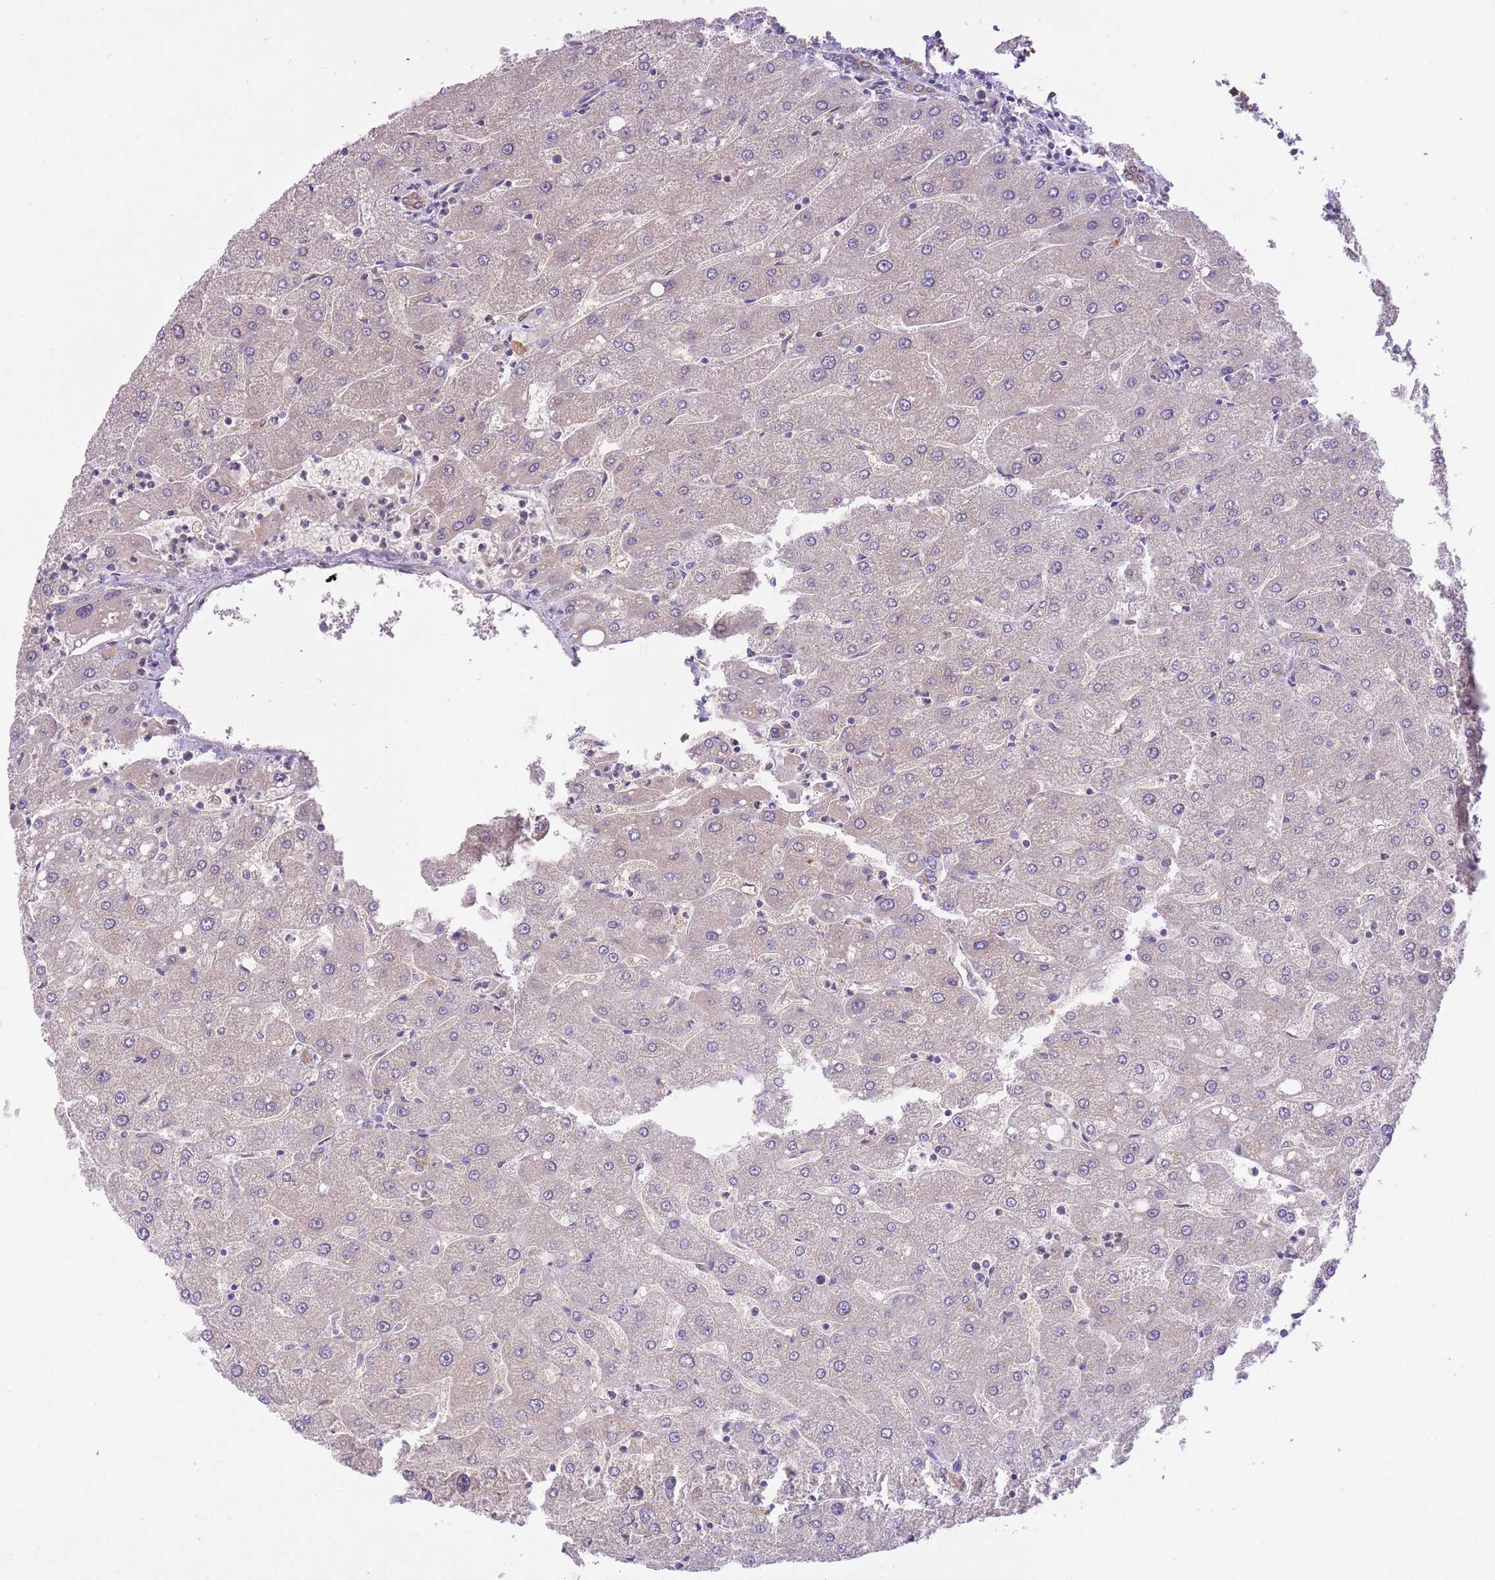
{"staining": {"intensity": "weak", "quantity": "25%-75%", "location": "cytoplasmic/membranous"}, "tissue": "liver", "cell_type": "Cholangiocytes", "image_type": "normal", "snomed": [{"axis": "morphology", "description": "Normal tissue, NOS"}, {"axis": "topography", "description": "Liver"}], "caption": "Liver stained with immunohistochemistry shows weak cytoplasmic/membranous positivity in about 25%-75% of cholangiocytes.", "gene": "REV1", "patient": {"sex": "male", "age": 67}}